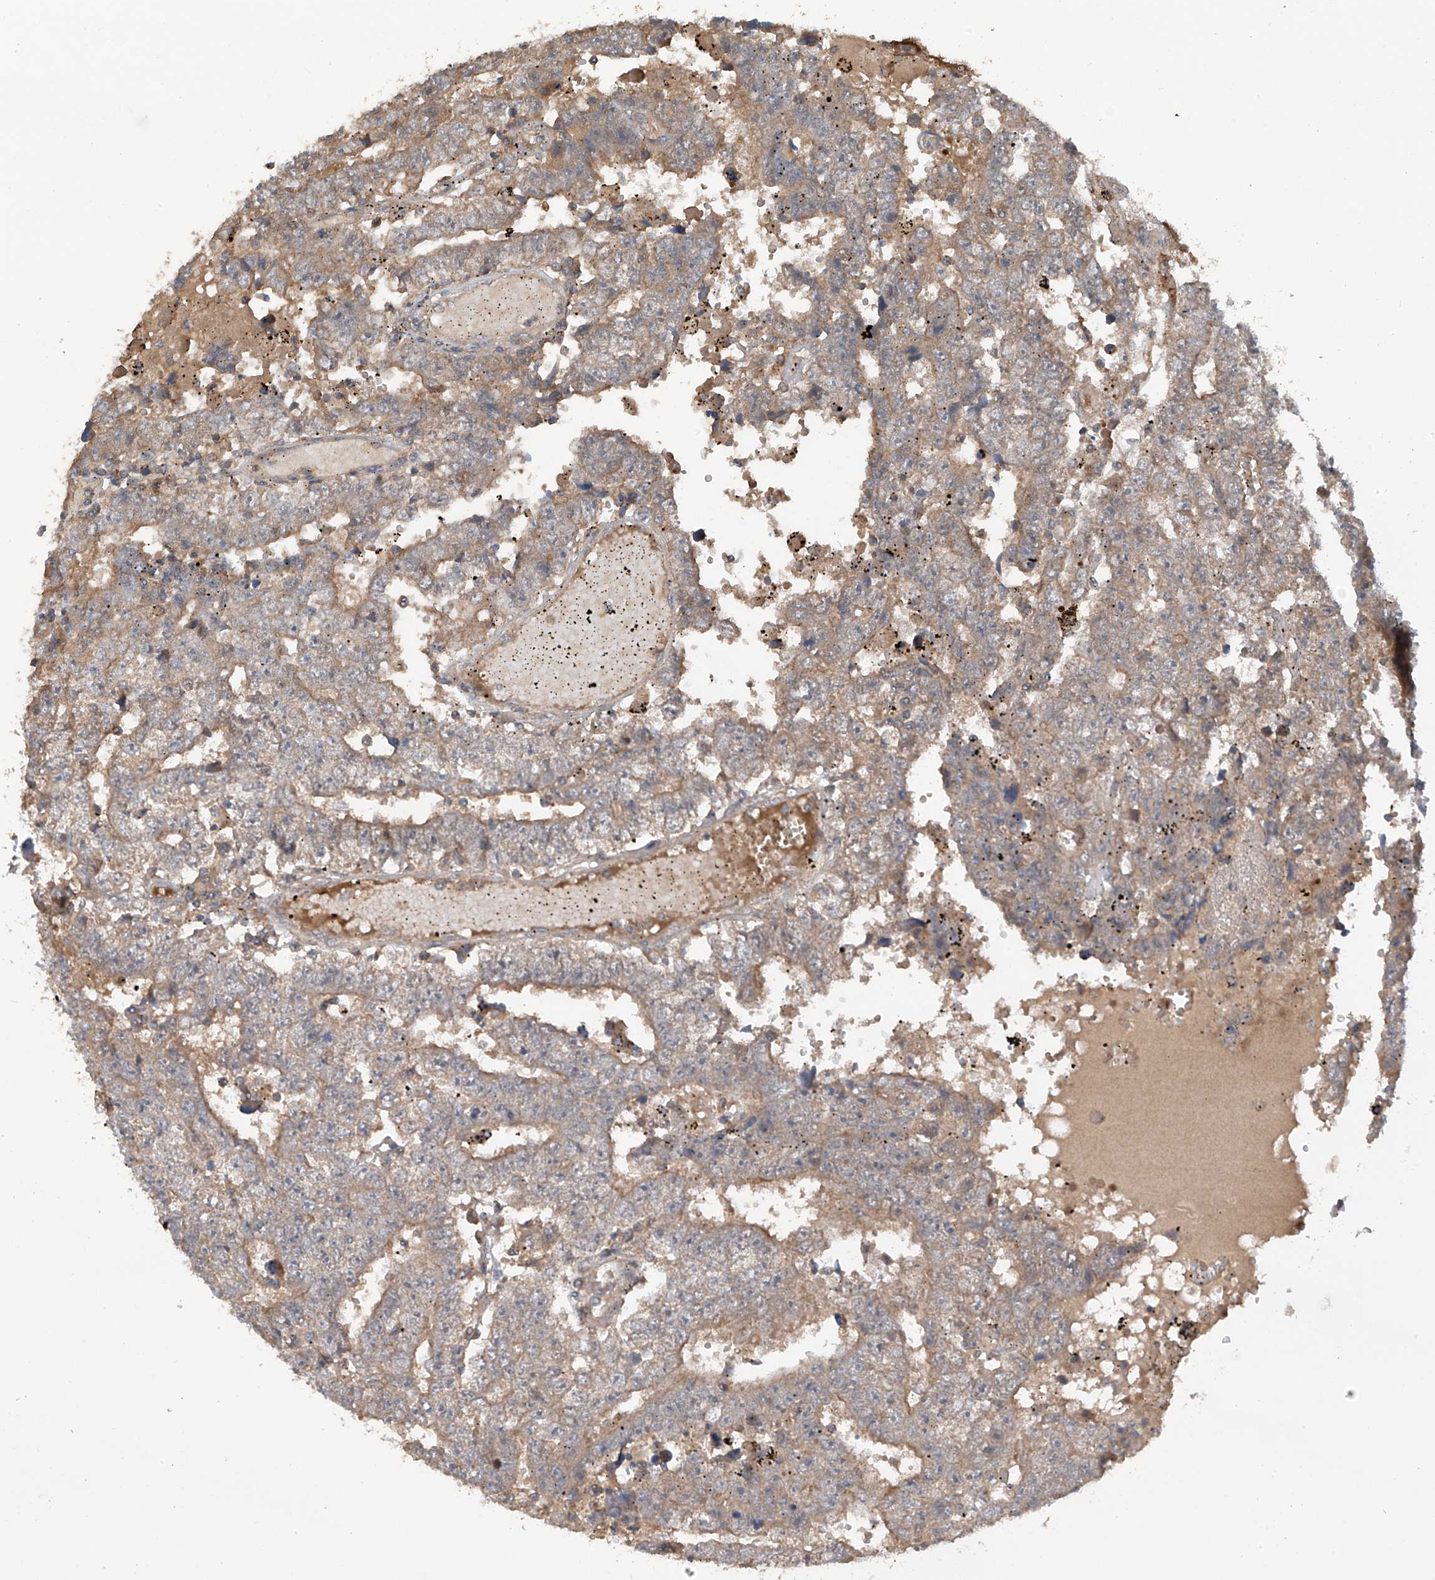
{"staining": {"intensity": "weak", "quantity": "25%-75%", "location": "cytoplasmic/membranous"}, "tissue": "testis cancer", "cell_type": "Tumor cells", "image_type": "cancer", "snomed": [{"axis": "morphology", "description": "Carcinoma, Embryonal, NOS"}, {"axis": "topography", "description": "Testis"}], "caption": "Immunohistochemical staining of human testis cancer demonstrates low levels of weak cytoplasmic/membranous protein staining in about 25%-75% of tumor cells.", "gene": "RPAIN", "patient": {"sex": "male", "age": 25}}